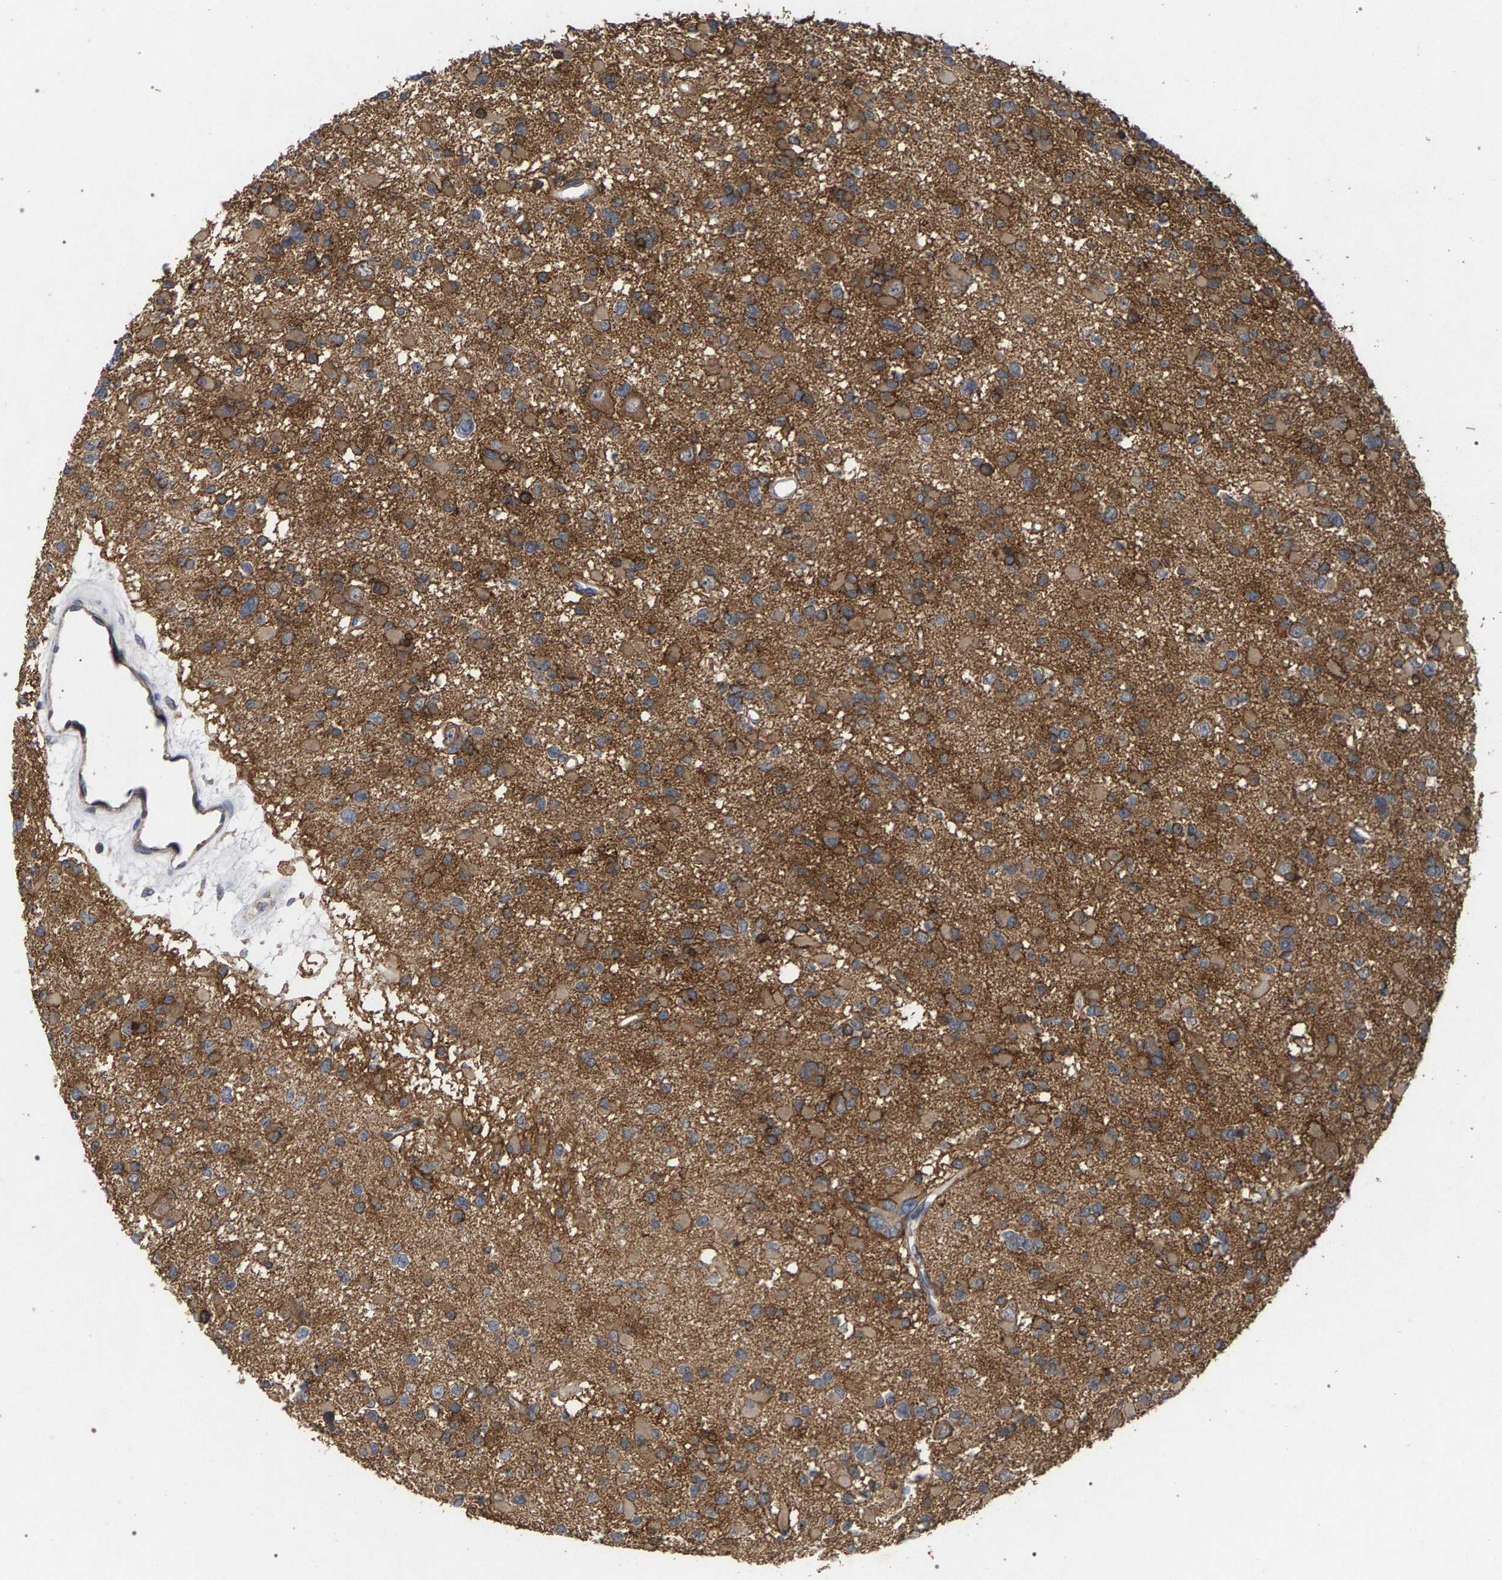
{"staining": {"intensity": "moderate", "quantity": ">75%", "location": "cytoplasmic/membranous"}, "tissue": "glioma", "cell_type": "Tumor cells", "image_type": "cancer", "snomed": [{"axis": "morphology", "description": "Glioma, malignant, Low grade"}, {"axis": "topography", "description": "Brain"}], "caption": "This is an image of immunohistochemistry (IHC) staining of glioma, which shows moderate staining in the cytoplasmic/membranous of tumor cells.", "gene": "SLC4A4", "patient": {"sex": "female", "age": 22}}